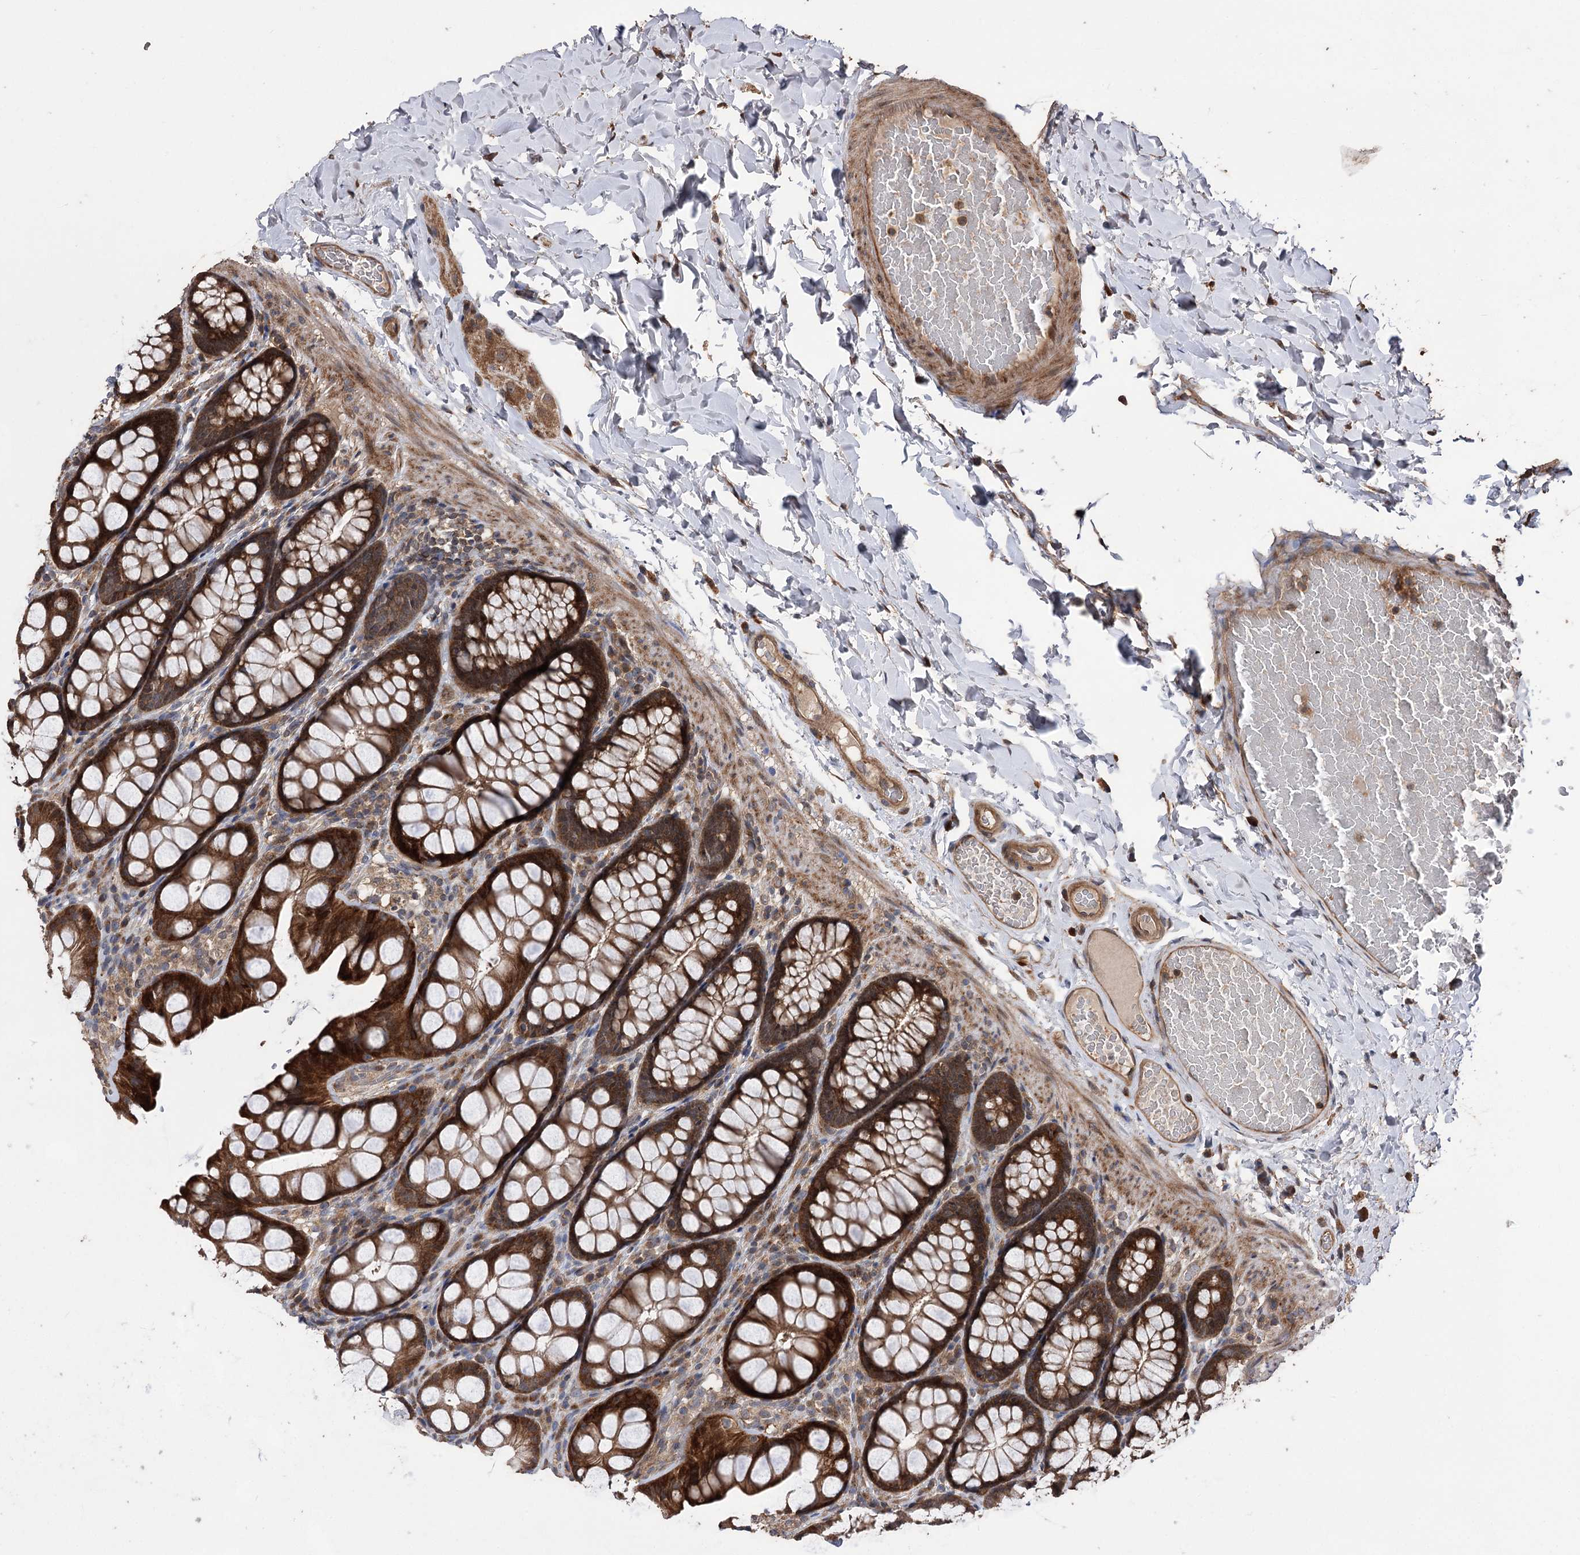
{"staining": {"intensity": "moderate", "quantity": ">75%", "location": "cytoplasmic/membranous"}, "tissue": "colon", "cell_type": "Endothelial cells", "image_type": "normal", "snomed": [{"axis": "morphology", "description": "Normal tissue, NOS"}, {"axis": "topography", "description": "Colon"}], "caption": "Brown immunohistochemical staining in unremarkable human colon reveals moderate cytoplasmic/membranous expression in about >75% of endothelial cells. Nuclei are stained in blue.", "gene": "RASSF3", "patient": {"sex": "male", "age": 47}}